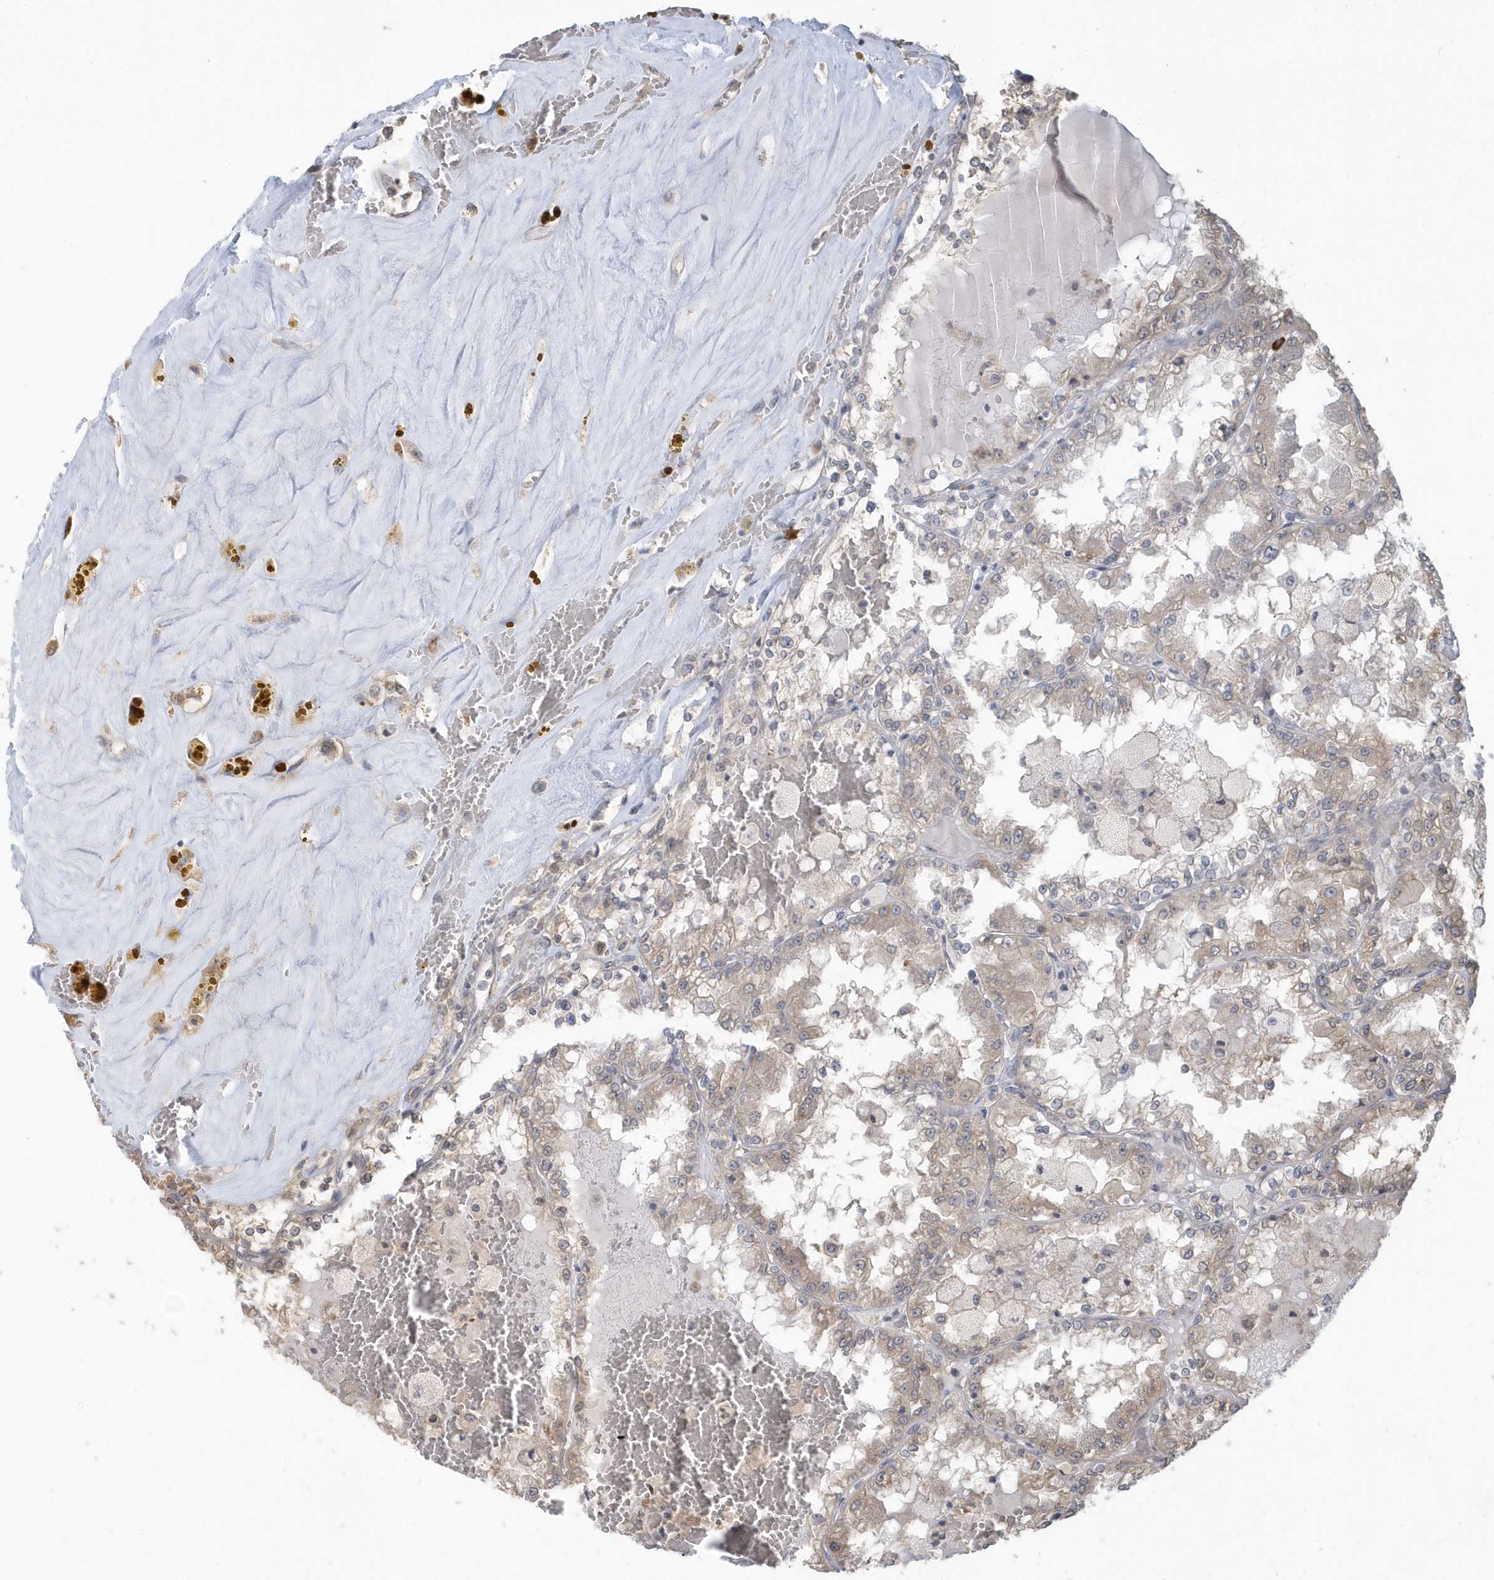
{"staining": {"intensity": "weak", "quantity": "25%-75%", "location": "cytoplasmic/membranous"}, "tissue": "renal cancer", "cell_type": "Tumor cells", "image_type": "cancer", "snomed": [{"axis": "morphology", "description": "Adenocarcinoma, NOS"}, {"axis": "topography", "description": "Kidney"}], "caption": "Weak cytoplasmic/membranous expression is appreciated in approximately 25%-75% of tumor cells in adenocarcinoma (renal). (Stains: DAB (3,3'-diaminobenzidine) in brown, nuclei in blue, Microscopy: brightfield microscopy at high magnification).", "gene": "HERPUD1", "patient": {"sex": "female", "age": 56}}